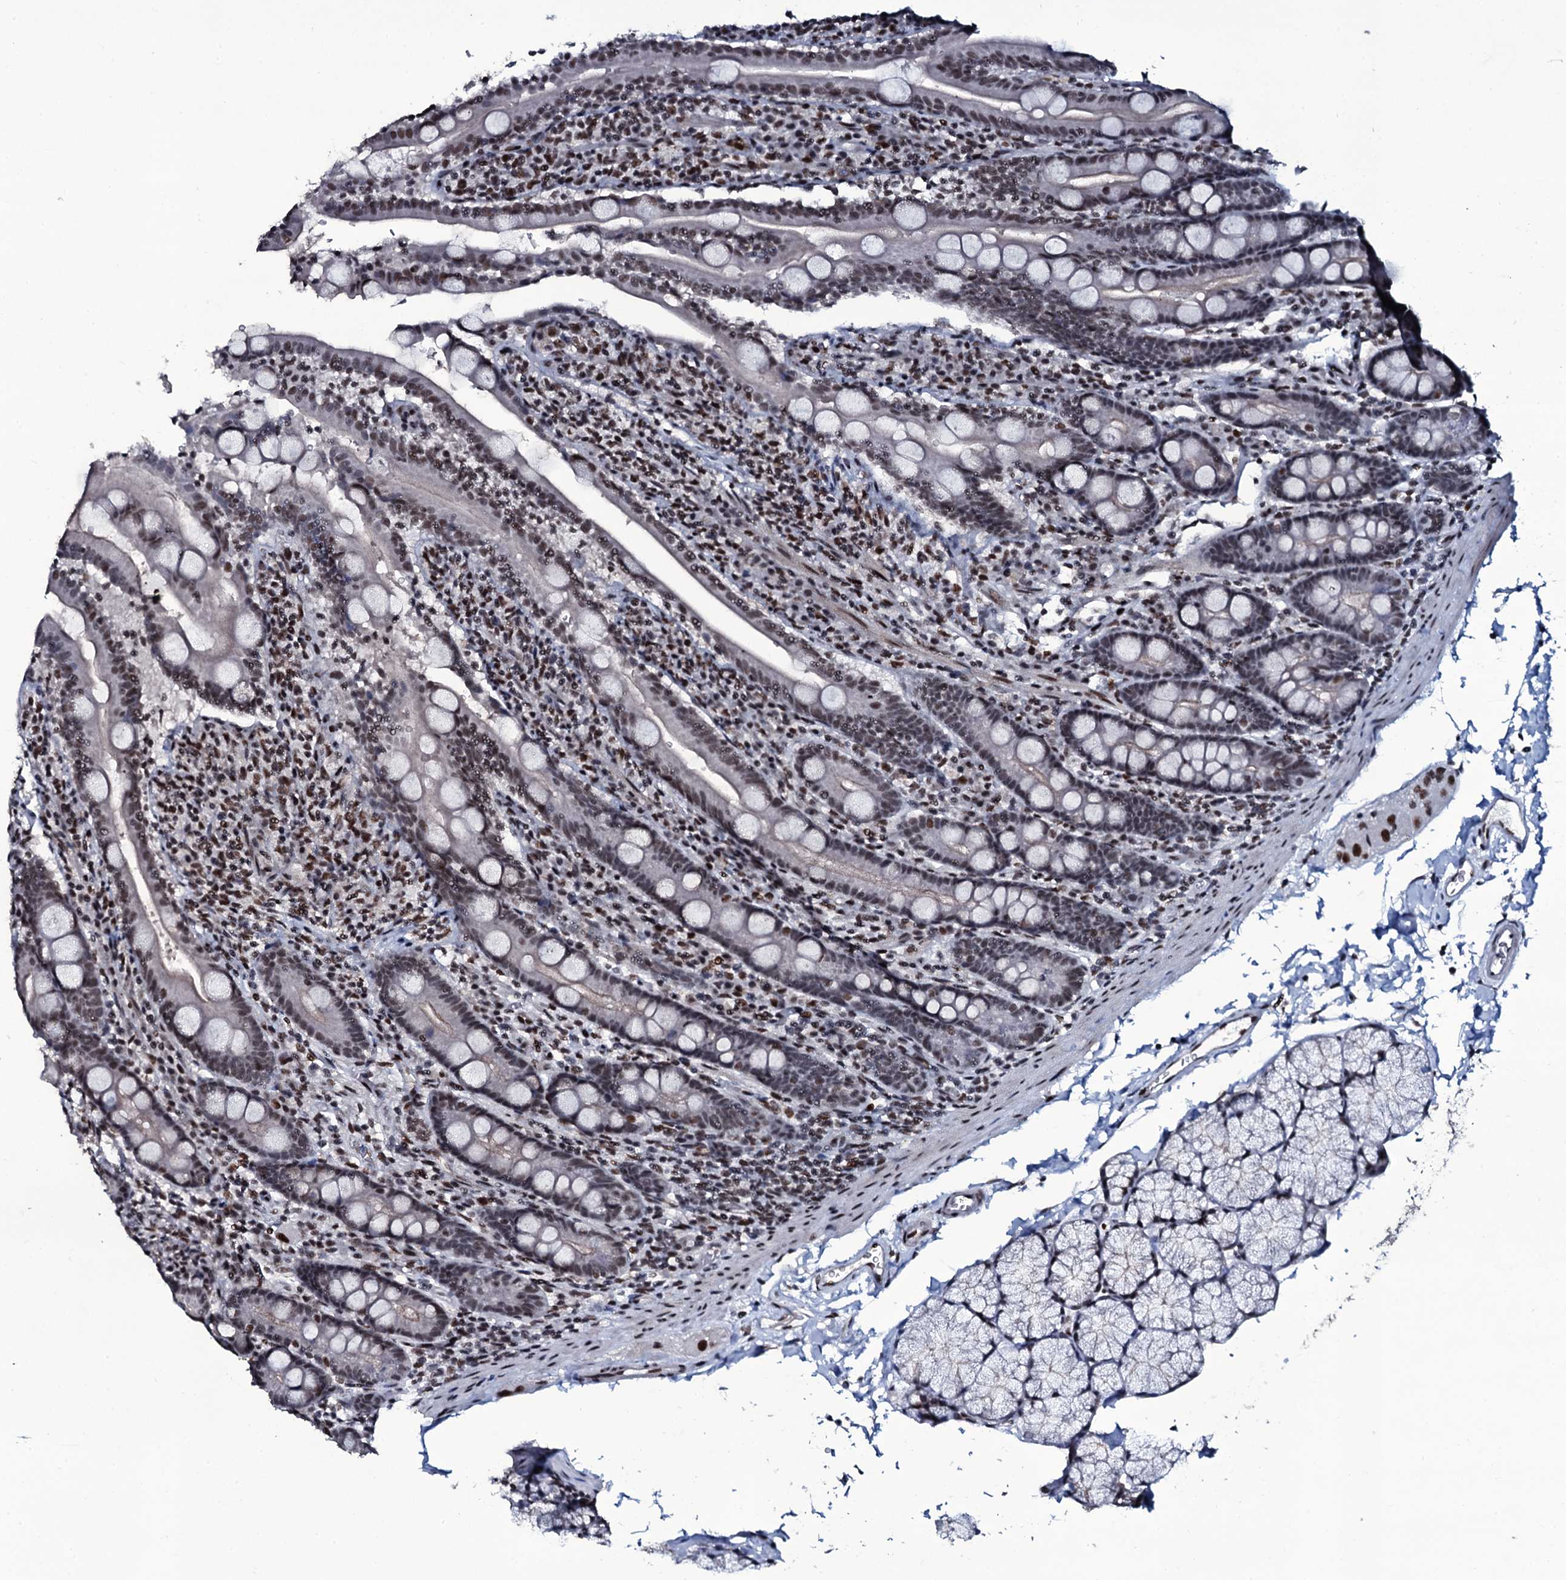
{"staining": {"intensity": "moderate", "quantity": "25%-75%", "location": "nuclear"}, "tissue": "duodenum", "cell_type": "Glandular cells", "image_type": "normal", "snomed": [{"axis": "morphology", "description": "Normal tissue, NOS"}, {"axis": "topography", "description": "Duodenum"}], "caption": "There is medium levels of moderate nuclear expression in glandular cells of benign duodenum, as demonstrated by immunohistochemical staining (brown color).", "gene": "ZMIZ2", "patient": {"sex": "male", "age": 35}}